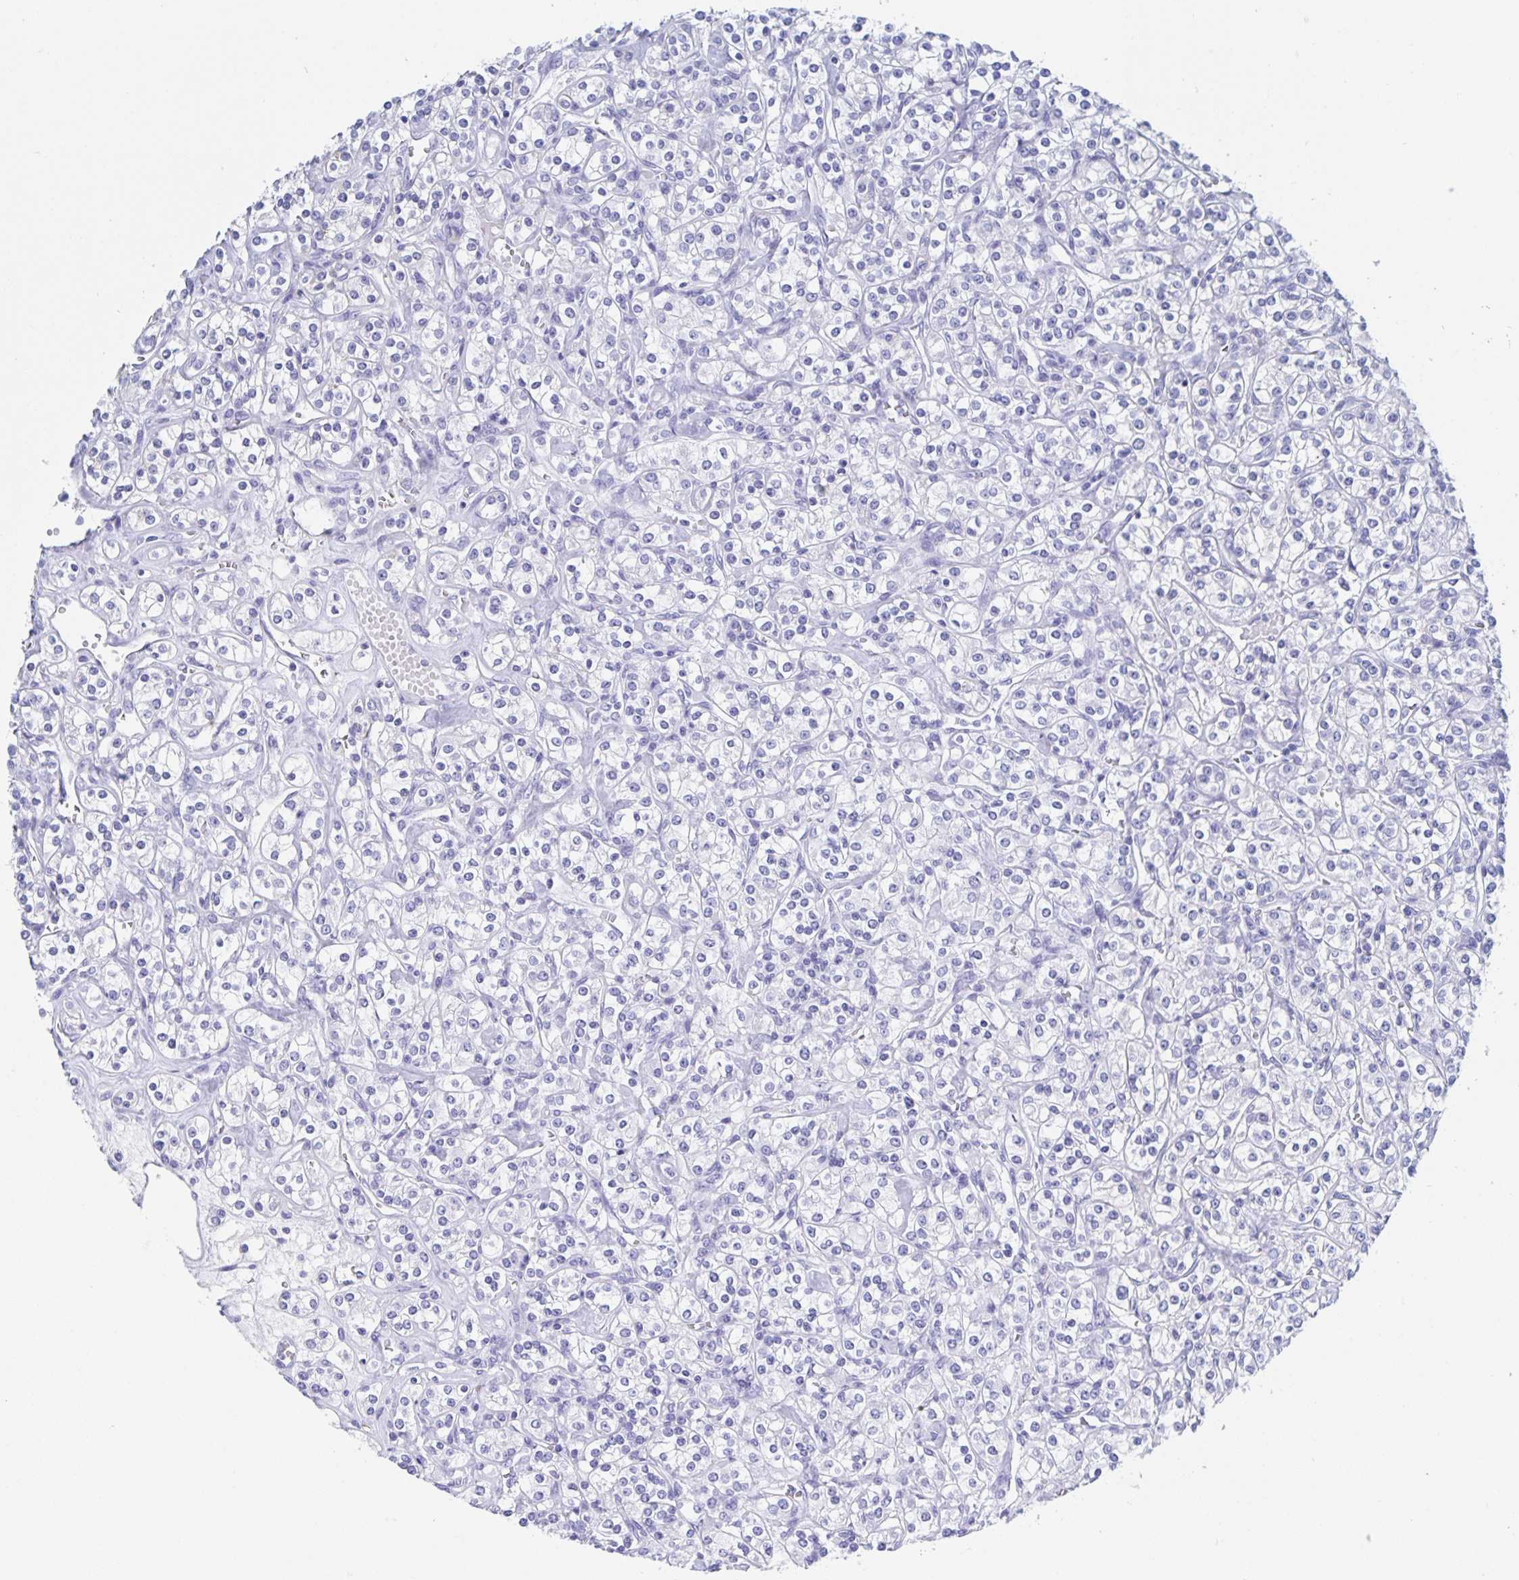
{"staining": {"intensity": "negative", "quantity": "none", "location": "none"}, "tissue": "renal cancer", "cell_type": "Tumor cells", "image_type": "cancer", "snomed": [{"axis": "morphology", "description": "Adenocarcinoma, NOS"}, {"axis": "topography", "description": "Kidney"}], "caption": "Renal adenocarcinoma stained for a protein using IHC exhibits no positivity tumor cells.", "gene": "DMBT1", "patient": {"sex": "male", "age": 77}}